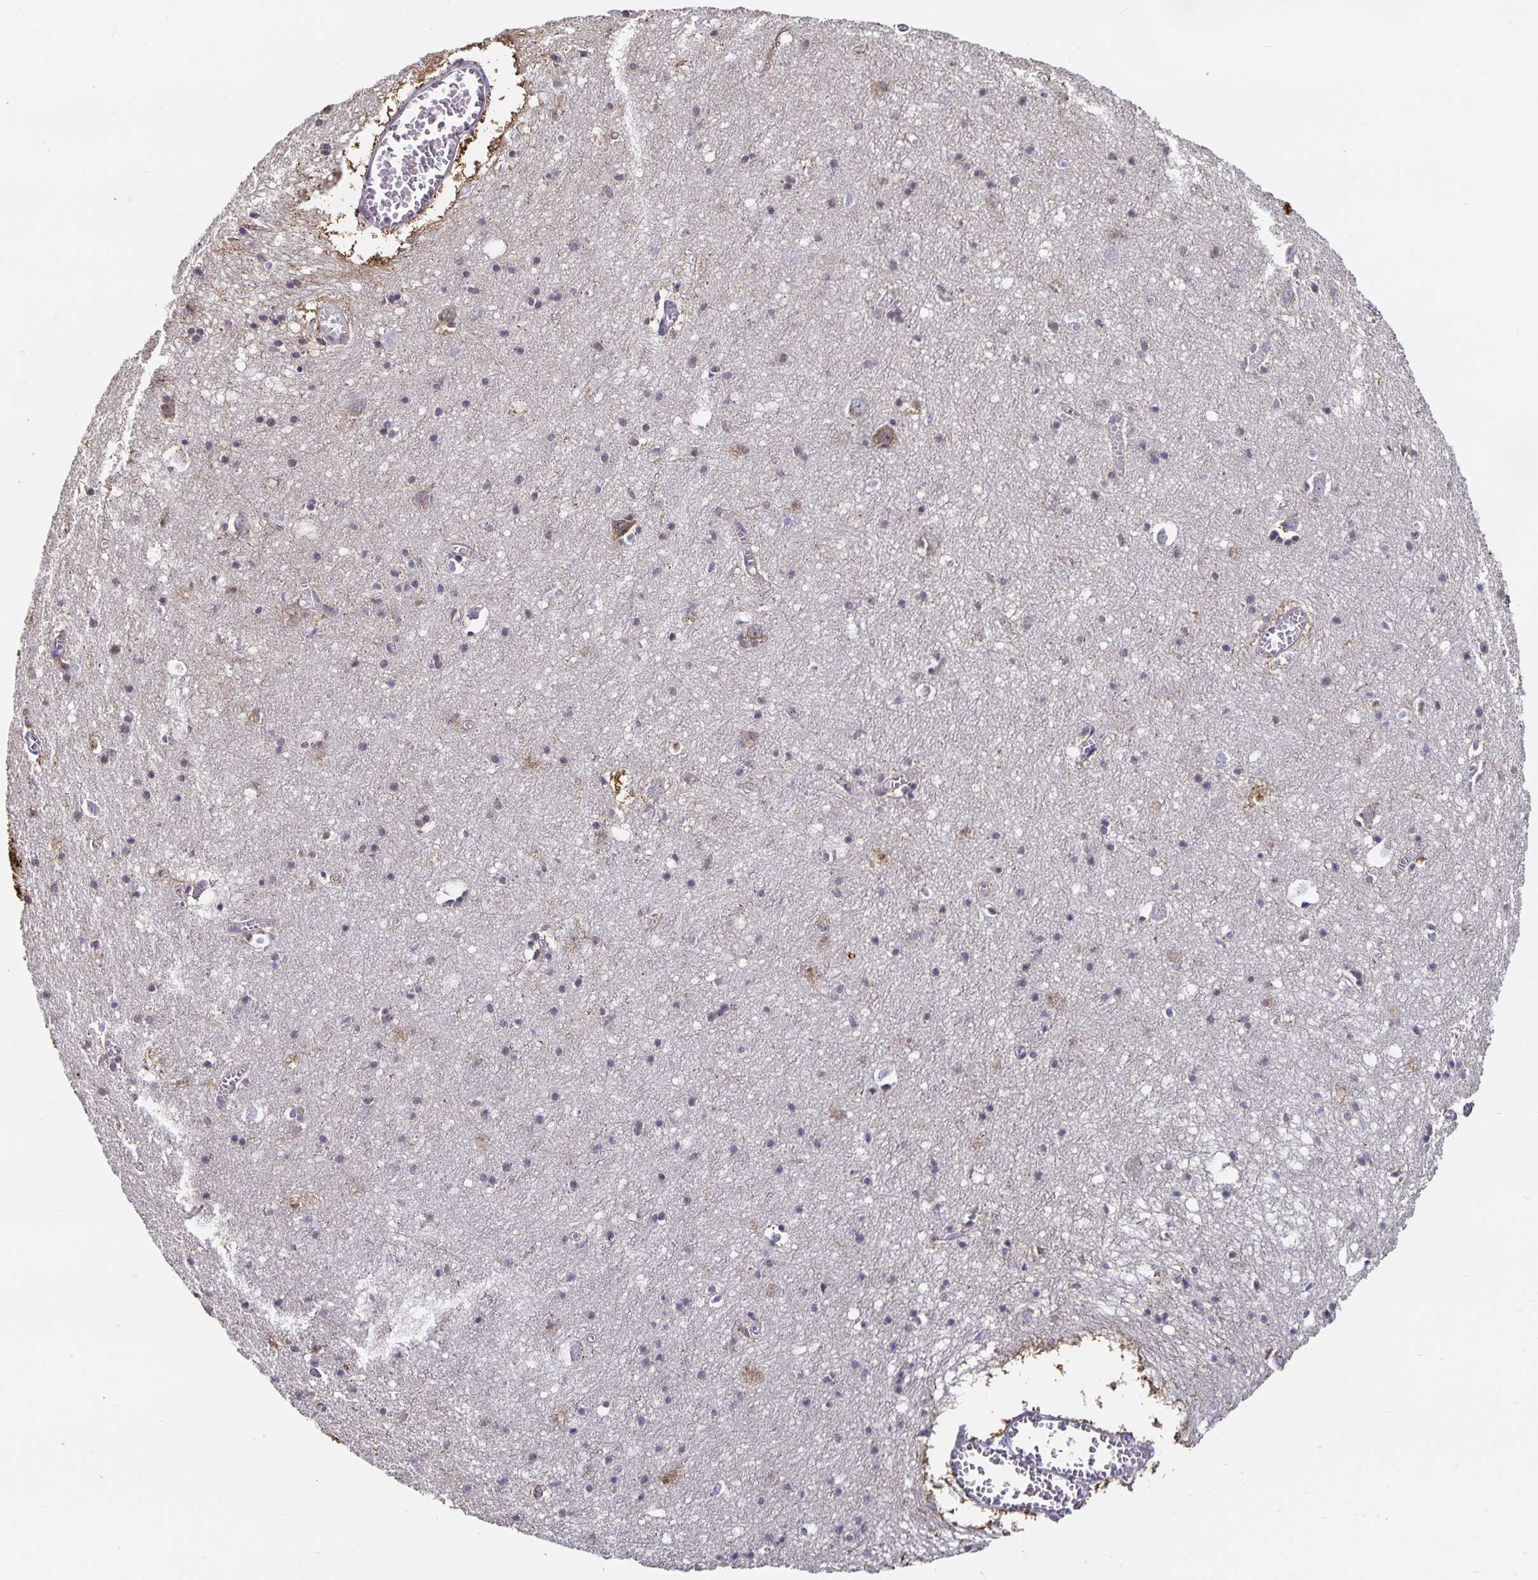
{"staining": {"intensity": "negative", "quantity": "none", "location": "none"}, "tissue": "cerebral cortex", "cell_type": "Endothelial cells", "image_type": "normal", "snomed": [{"axis": "morphology", "description": "Normal tissue, NOS"}, {"axis": "topography", "description": "Cerebral cortex"}], "caption": "High power microscopy image of an immunohistochemistry micrograph of benign cerebral cortex, revealing no significant staining in endothelial cells.", "gene": "CHGA", "patient": {"sex": "male", "age": 70}}